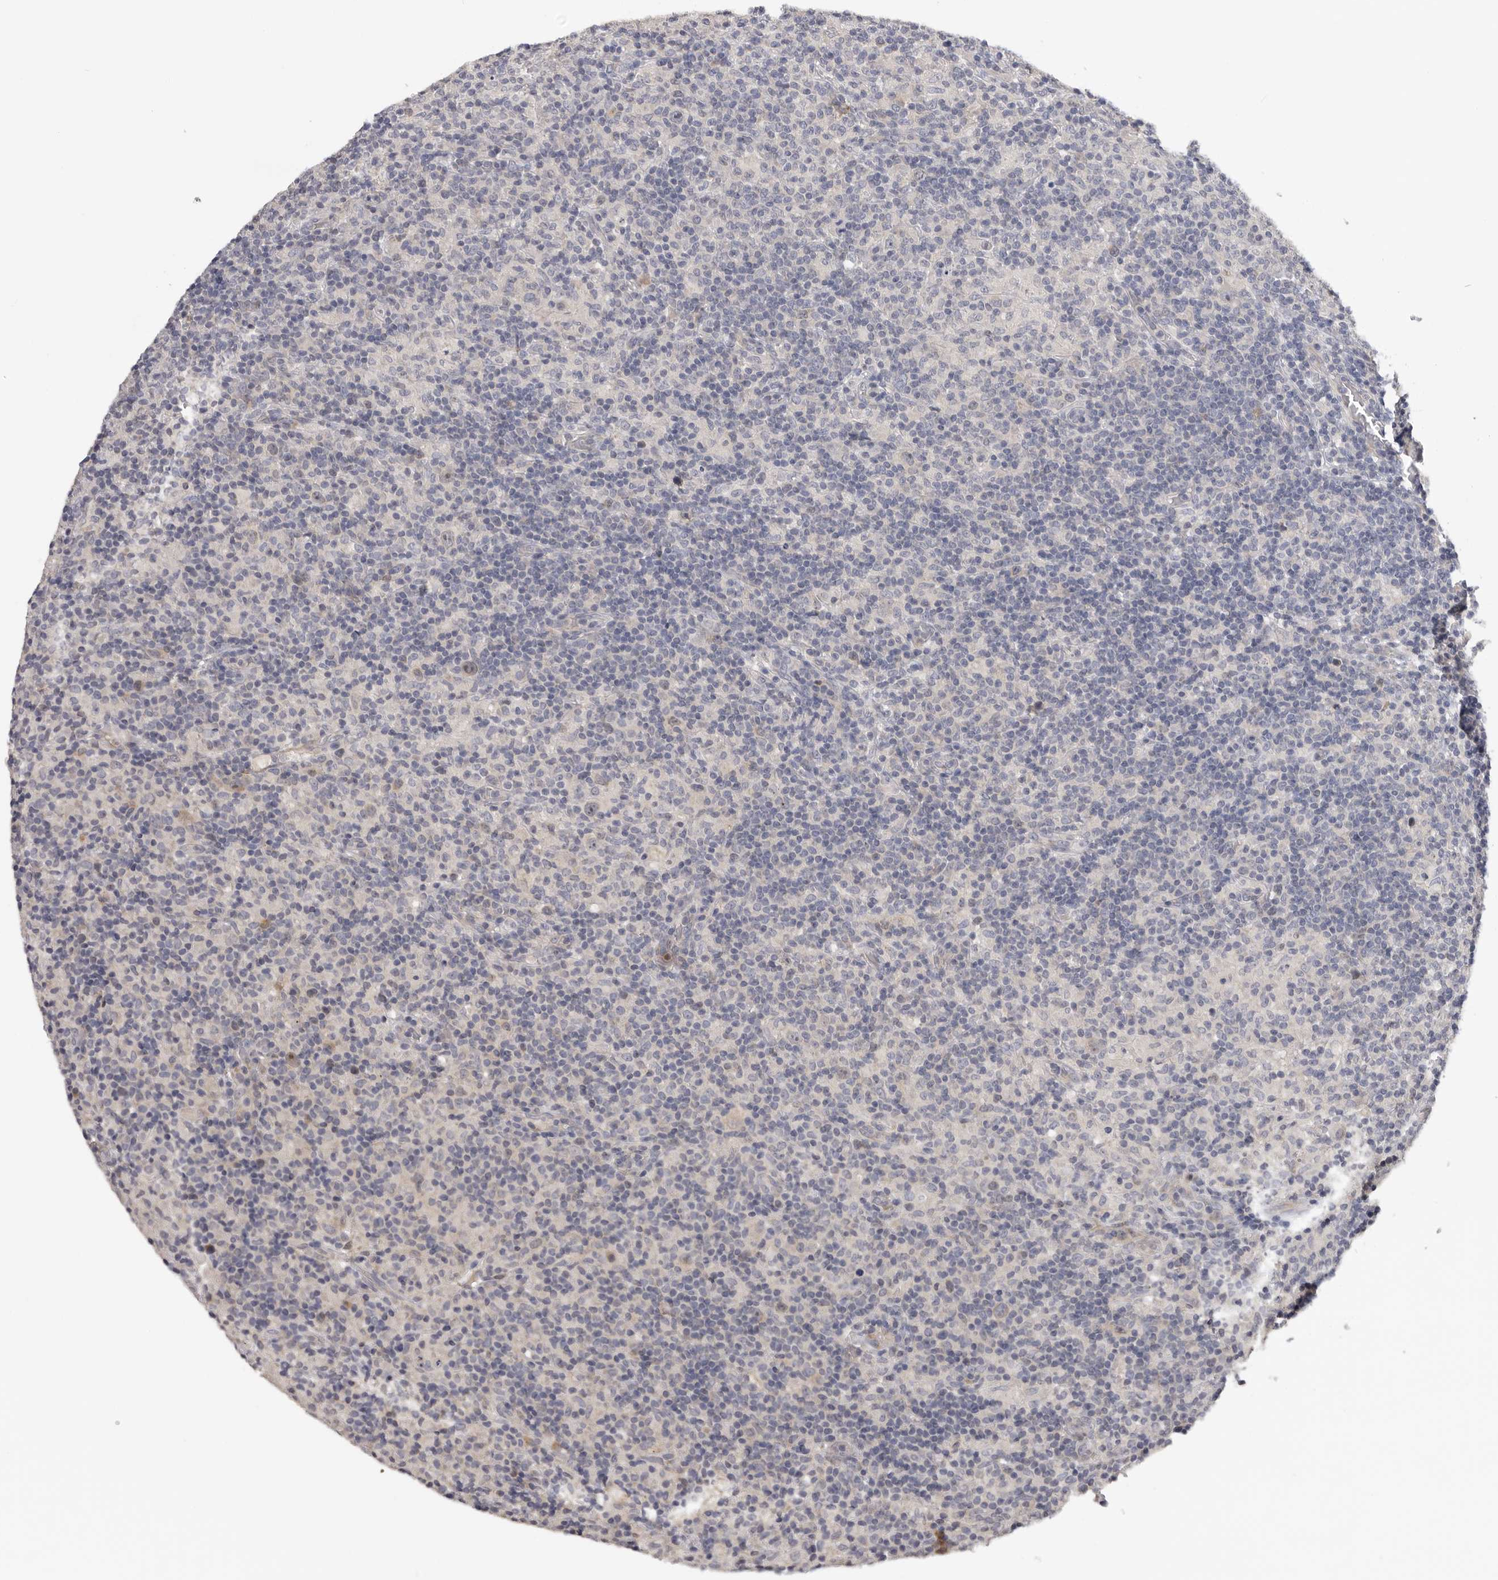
{"staining": {"intensity": "negative", "quantity": "none", "location": "none"}, "tissue": "lymphoma", "cell_type": "Tumor cells", "image_type": "cancer", "snomed": [{"axis": "morphology", "description": "Hodgkin's disease, NOS"}, {"axis": "topography", "description": "Lymph node"}], "caption": "High power microscopy image of an immunohistochemistry (IHC) photomicrograph of lymphoma, revealing no significant positivity in tumor cells.", "gene": "KIF2B", "patient": {"sex": "male", "age": 70}}